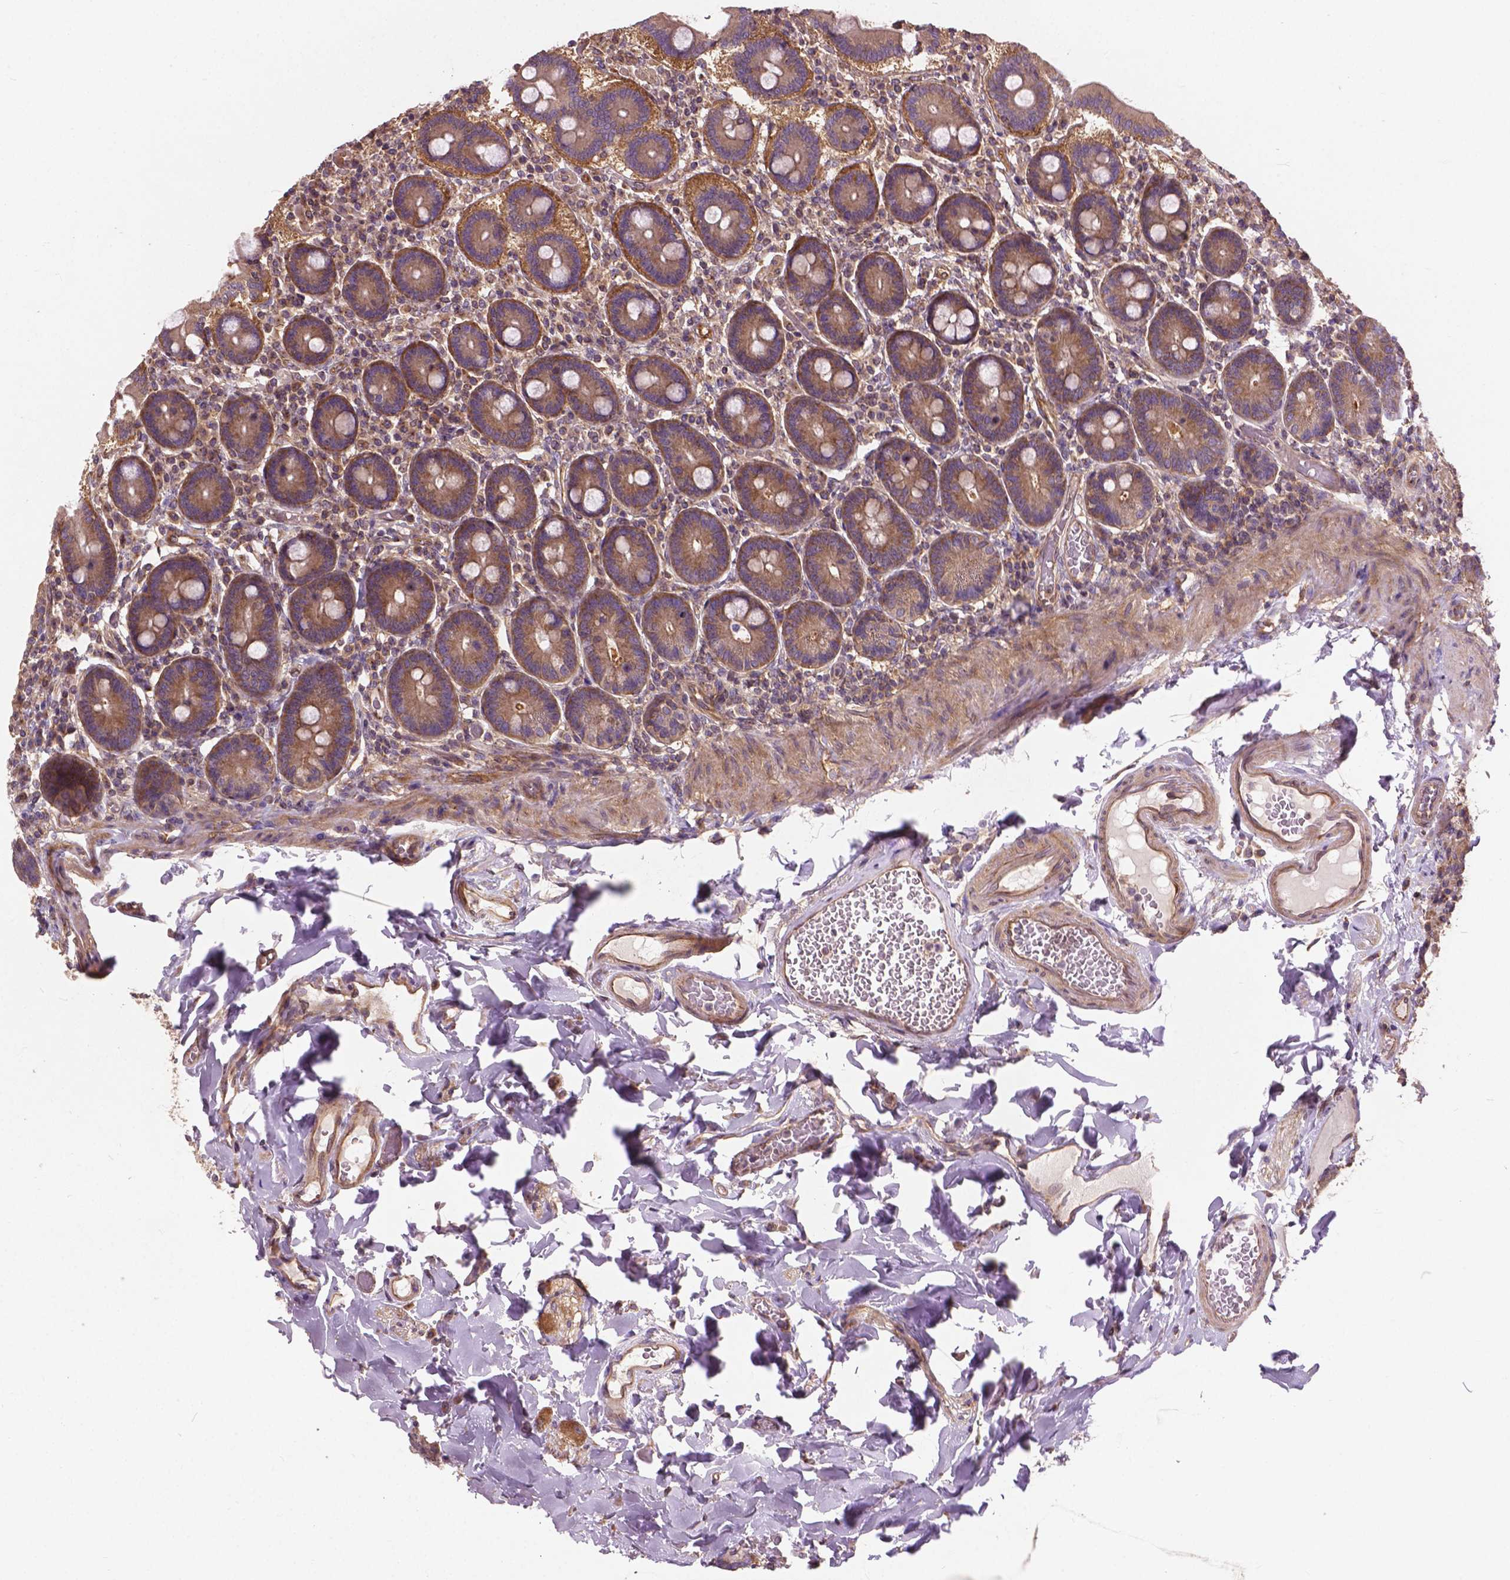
{"staining": {"intensity": "moderate", "quantity": ">75%", "location": "cytoplasmic/membranous"}, "tissue": "duodenum", "cell_type": "Glandular cells", "image_type": "normal", "snomed": [{"axis": "morphology", "description": "Normal tissue, NOS"}, {"axis": "topography", "description": "Duodenum"}], "caption": "Approximately >75% of glandular cells in normal duodenum reveal moderate cytoplasmic/membranous protein positivity as visualized by brown immunohistochemical staining.", "gene": "MZT1", "patient": {"sex": "female", "age": 62}}